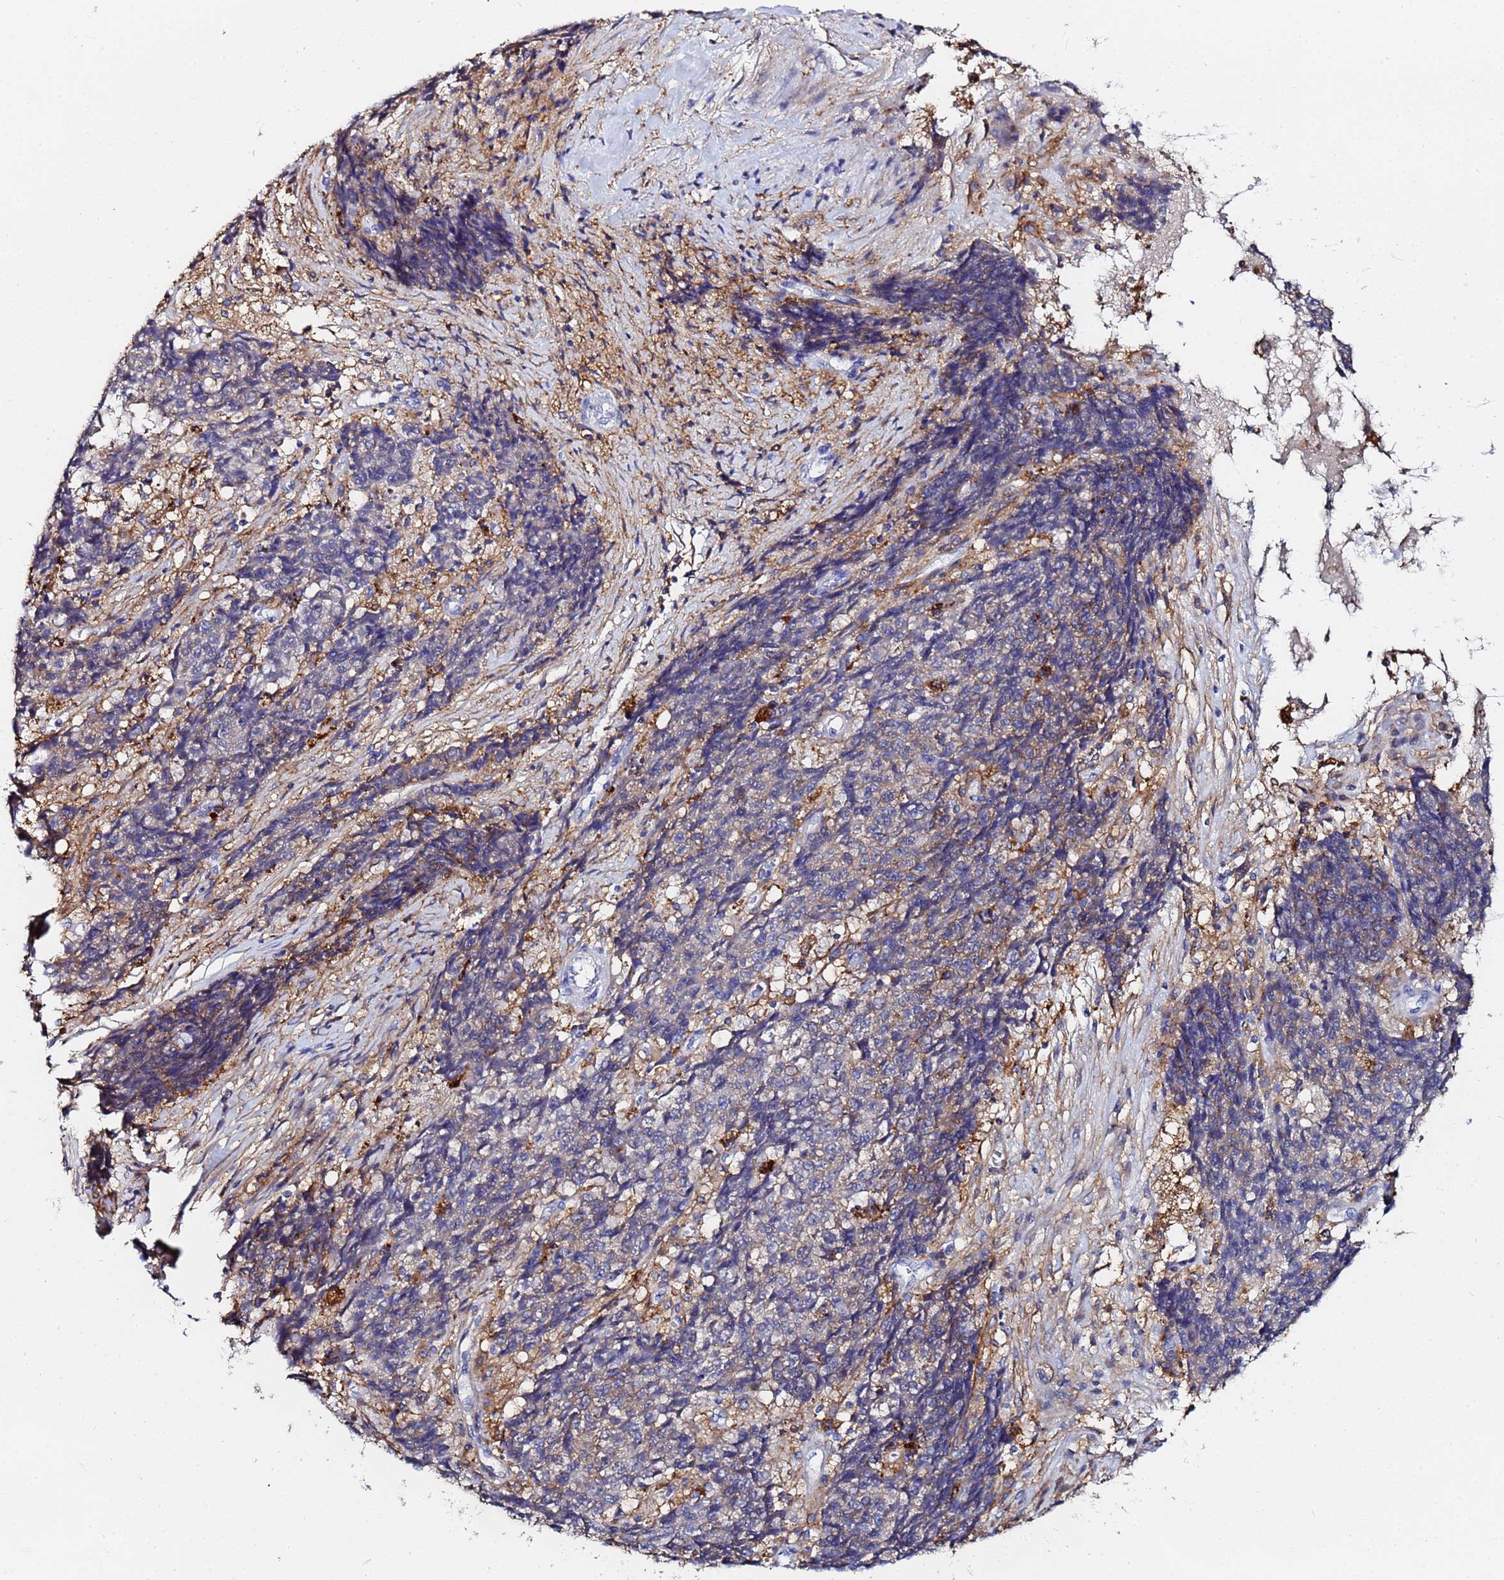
{"staining": {"intensity": "weak", "quantity": "25%-75%", "location": "cytoplasmic/membranous"}, "tissue": "ovarian cancer", "cell_type": "Tumor cells", "image_type": "cancer", "snomed": [{"axis": "morphology", "description": "Carcinoma, endometroid"}, {"axis": "topography", "description": "Ovary"}], "caption": "IHC (DAB) staining of human ovarian endometroid carcinoma demonstrates weak cytoplasmic/membranous protein positivity in approximately 25%-75% of tumor cells. Using DAB (3,3'-diaminobenzidine) (brown) and hematoxylin (blue) stains, captured at high magnification using brightfield microscopy.", "gene": "BASP1", "patient": {"sex": "female", "age": 42}}